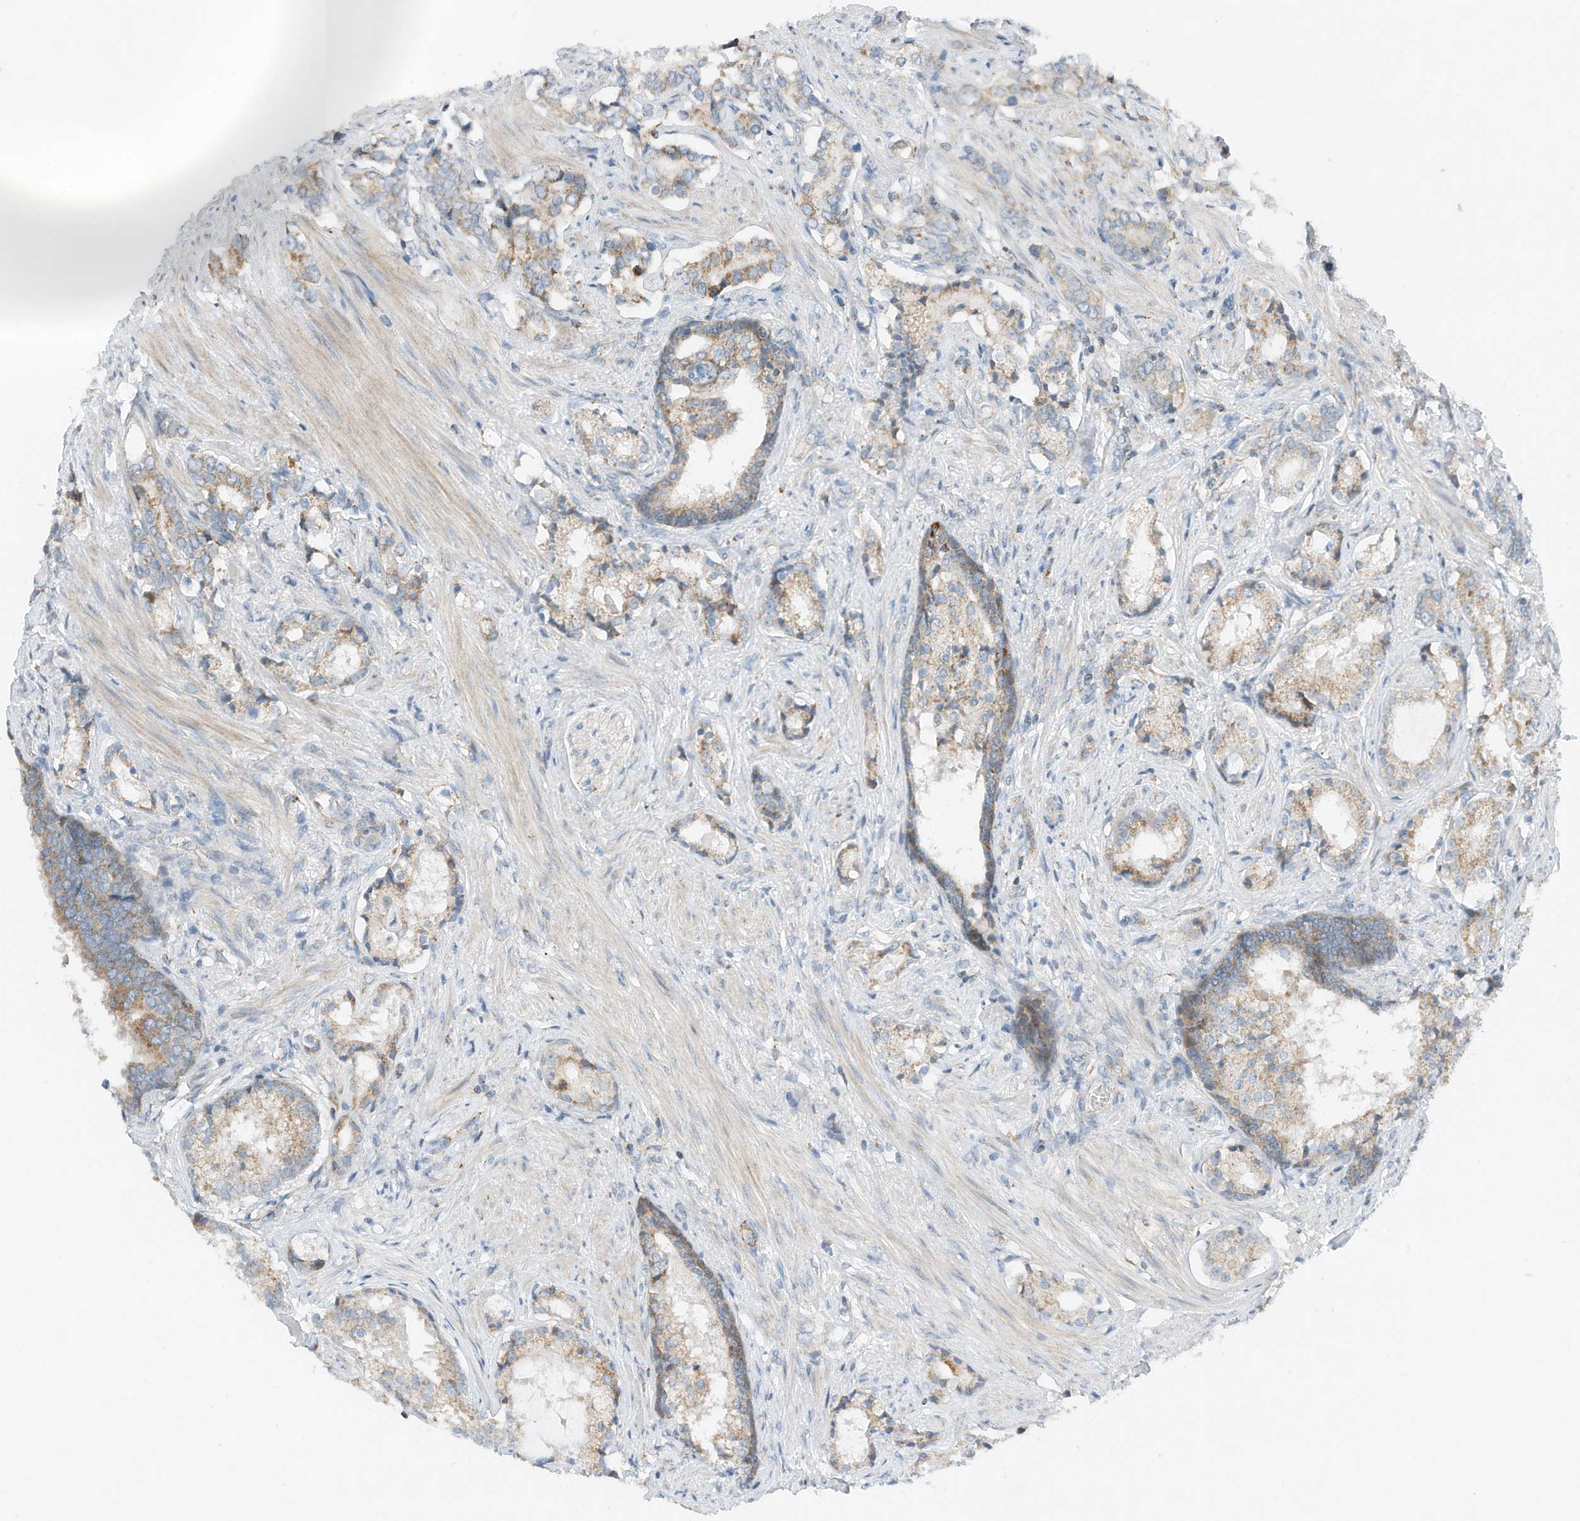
{"staining": {"intensity": "moderate", "quantity": "25%-75%", "location": "cytoplasmic/membranous"}, "tissue": "prostate cancer", "cell_type": "Tumor cells", "image_type": "cancer", "snomed": [{"axis": "morphology", "description": "Adenocarcinoma, High grade"}, {"axis": "topography", "description": "Prostate"}], "caption": "Prostate cancer was stained to show a protein in brown. There is medium levels of moderate cytoplasmic/membranous positivity in about 25%-75% of tumor cells.", "gene": "RMND1", "patient": {"sex": "male", "age": 58}}